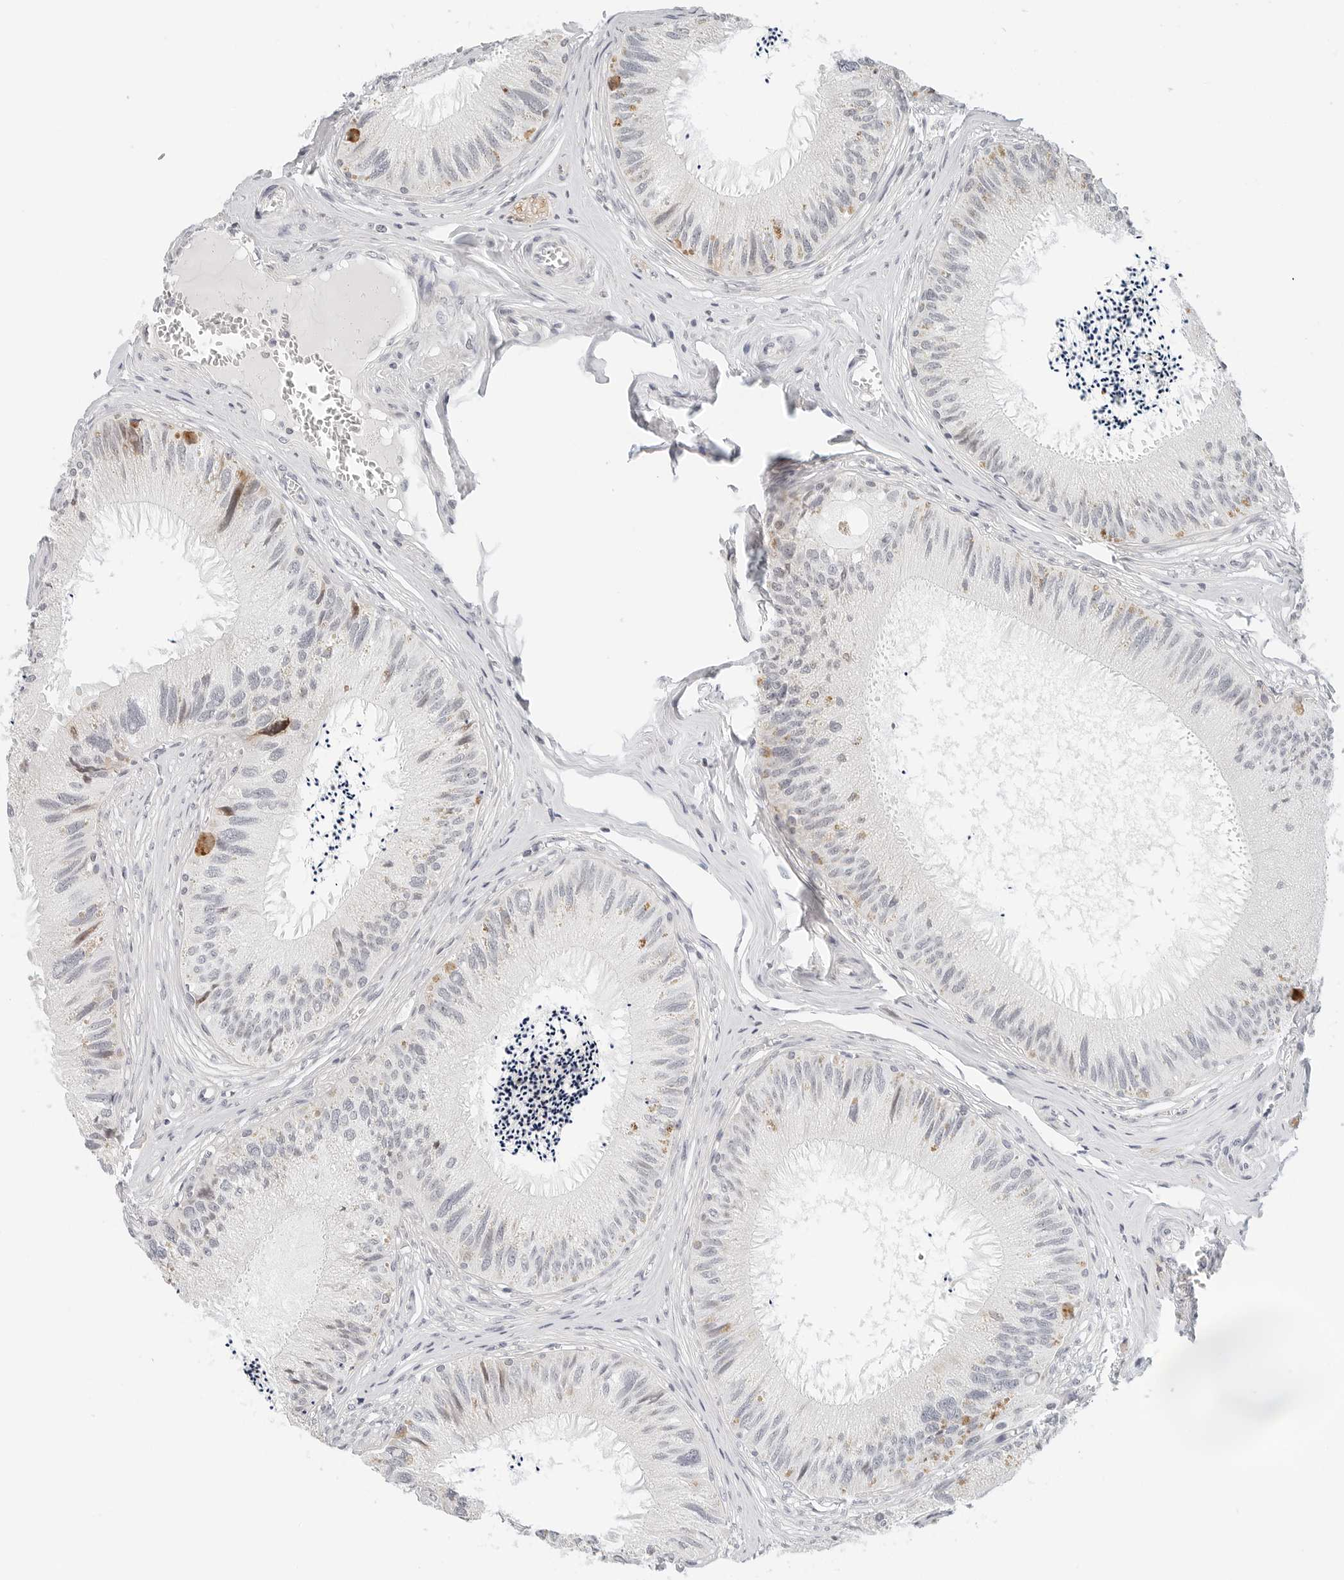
{"staining": {"intensity": "moderate", "quantity": "<25%", "location": "cytoplasmic/membranous"}, "tissue": "epididymis", "cell_type": "Glandular cells", "image_type": "normal", "snomed": [{"axis": "morphology", "description": "Normal tissue, NOS"}, {"axis": "topography", "description": "Epididymis"}], "caption": "The image displays immunohistochemical staining of benign epididymis. There is moderate cytoplasmic/membranous positivity is appreciated in approximately <25% of glandular cells. (DAB (3,3'-diaminobenzidine) IHC with brightfield microscopy, high magnification).", "gene": "PARP10", "patient": {"sex": "male", "age": 79}}